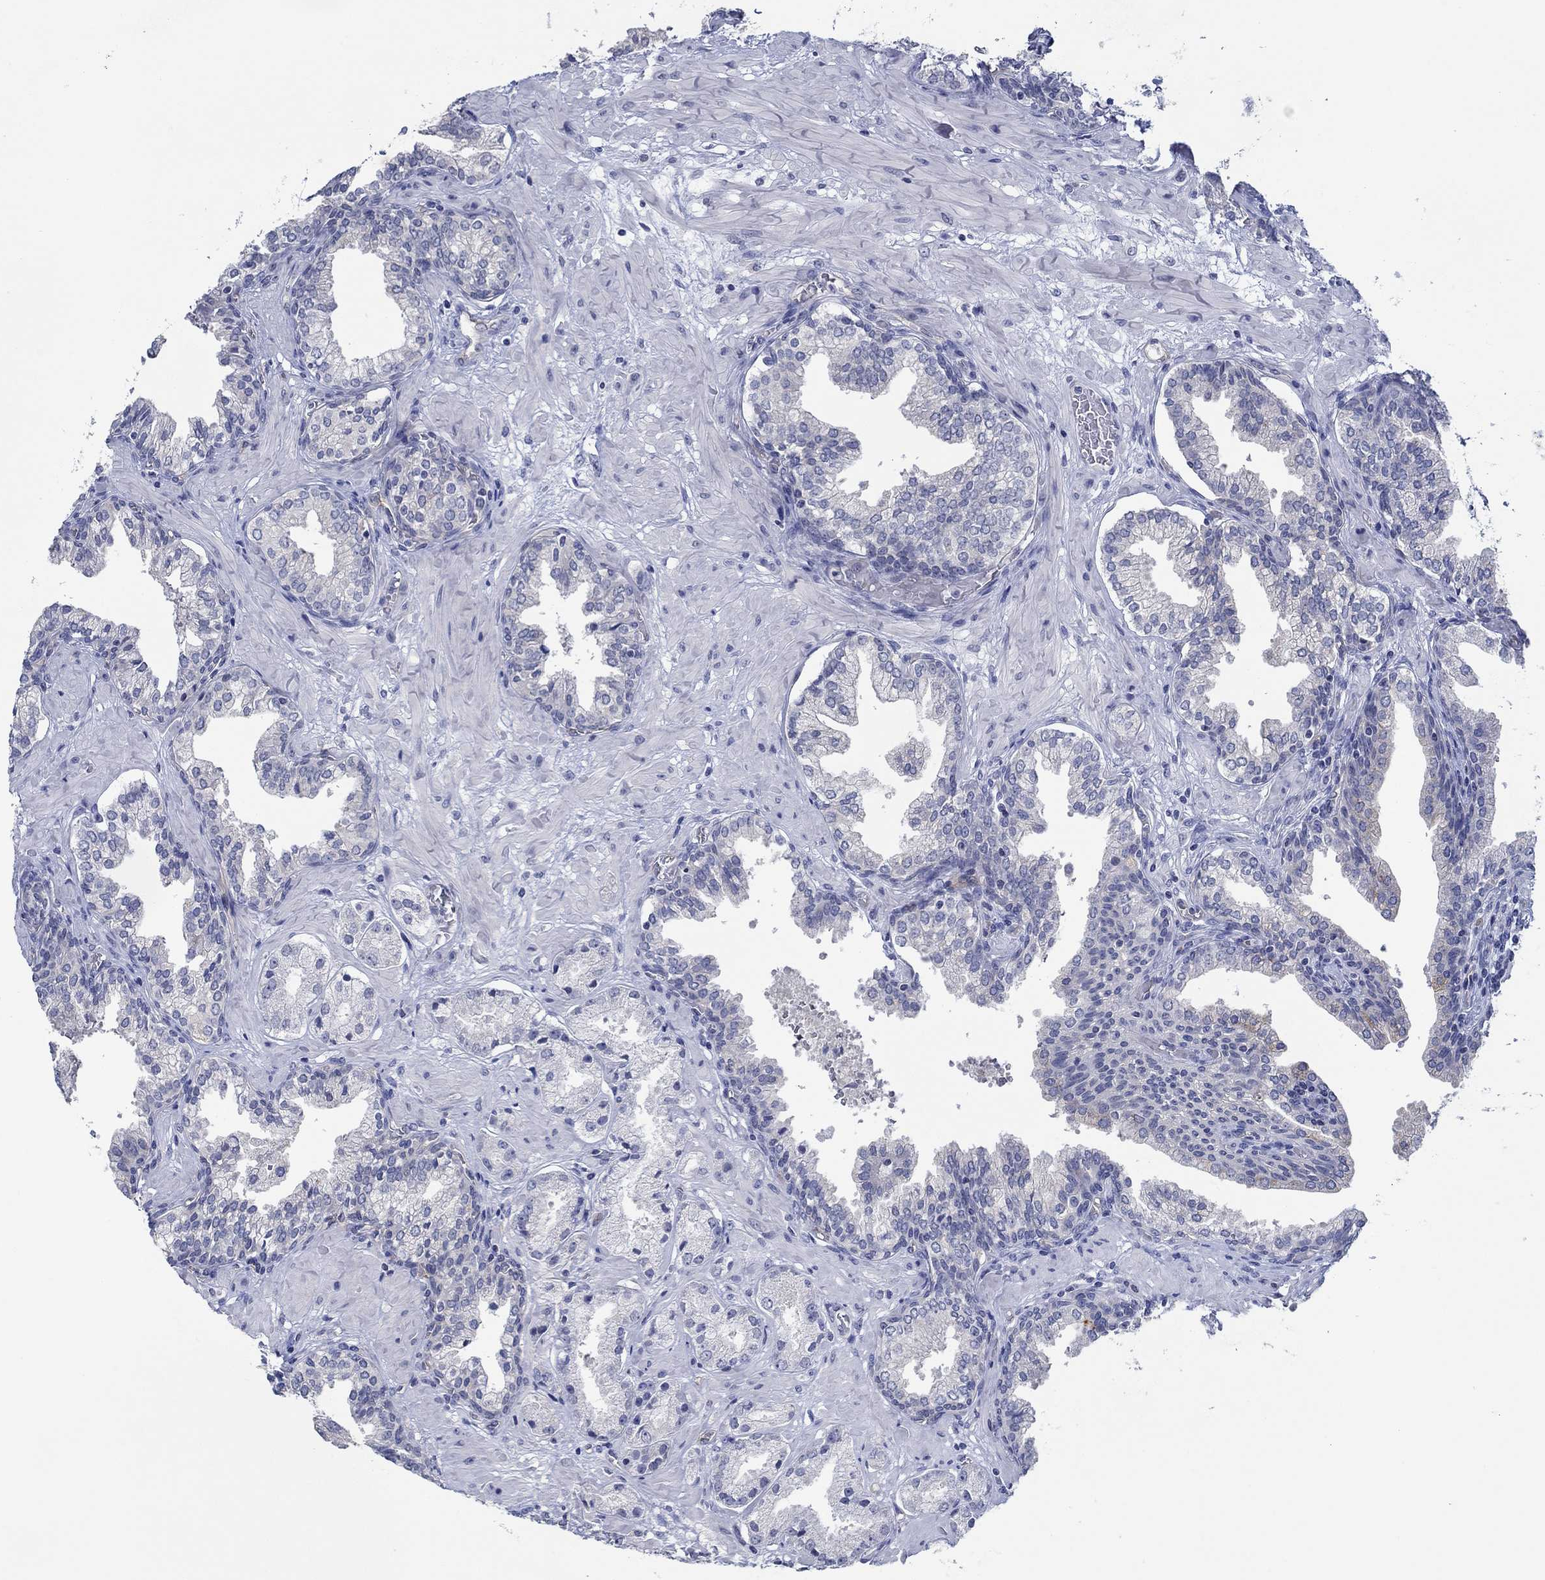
{"staining": {"intensity": "negative", "quantity": "none", "location": "none"}, "tissue": "prostate cancer", "cell_type": "Tumor cells", "image_type": "cancer", "snomed": [{"axis": "morphology", "description": "Adenocarcinoma, NOS"}, {"axis": "topography", "description": "Prostate and seminal vesicle, NOS"}, {"axis": "topography", "description": "Prostate"}], "caption": "Immunohistochemical staining of prostate cancer (adenocarcinoma) exhibits no significant expression in tumor cells.", "gene": "GJA5", "patient": {"sex": "male", "age": 44}}